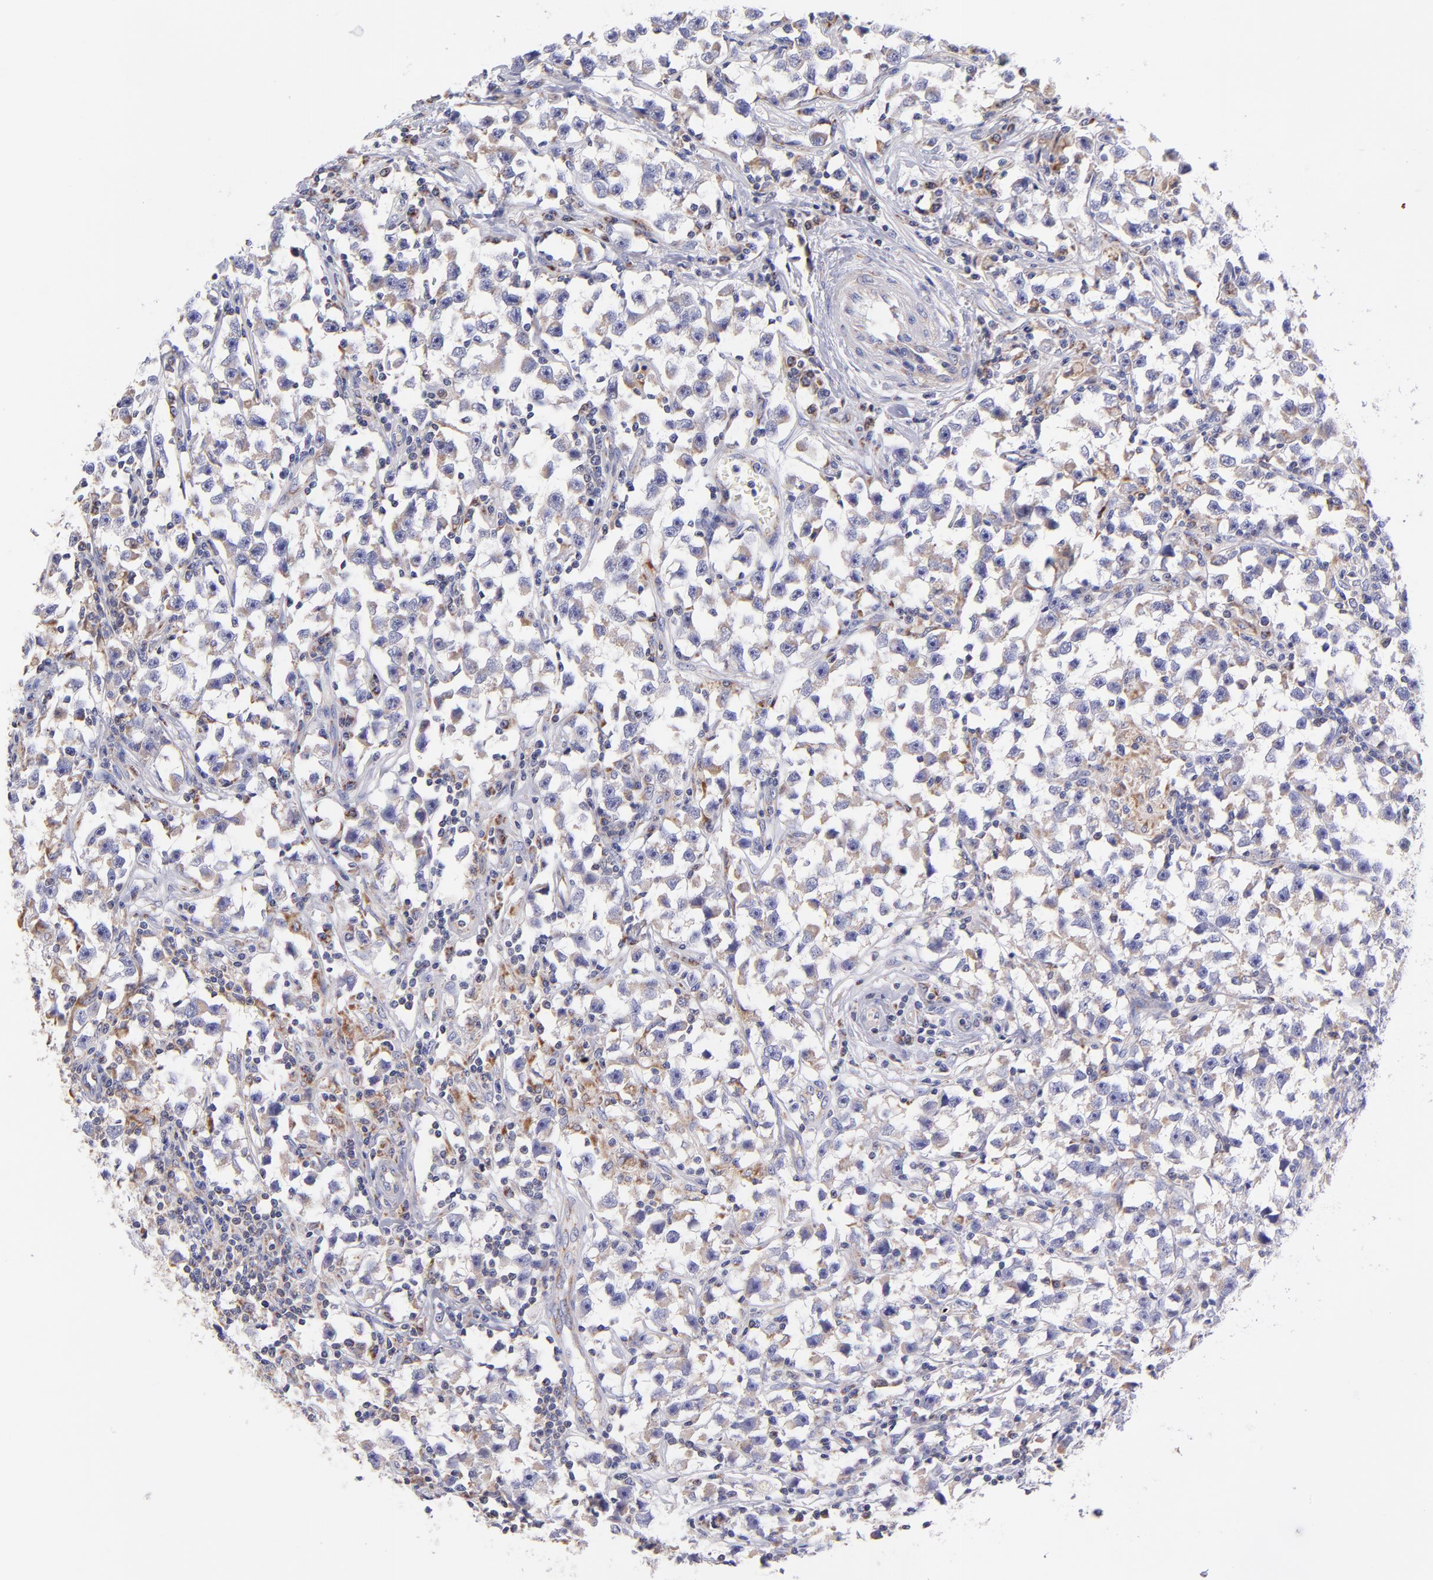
{"staining": {"intensity": "moderate", "quantity": "25%-75%", "location": "cytoplasmic/membranous"}, "tissue": "testis cancer", "cell_type": "Tumor cells", "image_type": "cancer", "snomed": [{"axis": "morphology", "description": "Seminoma, NOS"}, {"axis": "topography", "description": "Testis"}], "caption": "Testis seminoma tissue exhibits moderate cytoplasmic/membranous expression in about 25%-75% of tumor cells, visualized by immunohistochemistry.", "gene": "NDUFB7", "patient": {"sex": "male", "age": 33}}